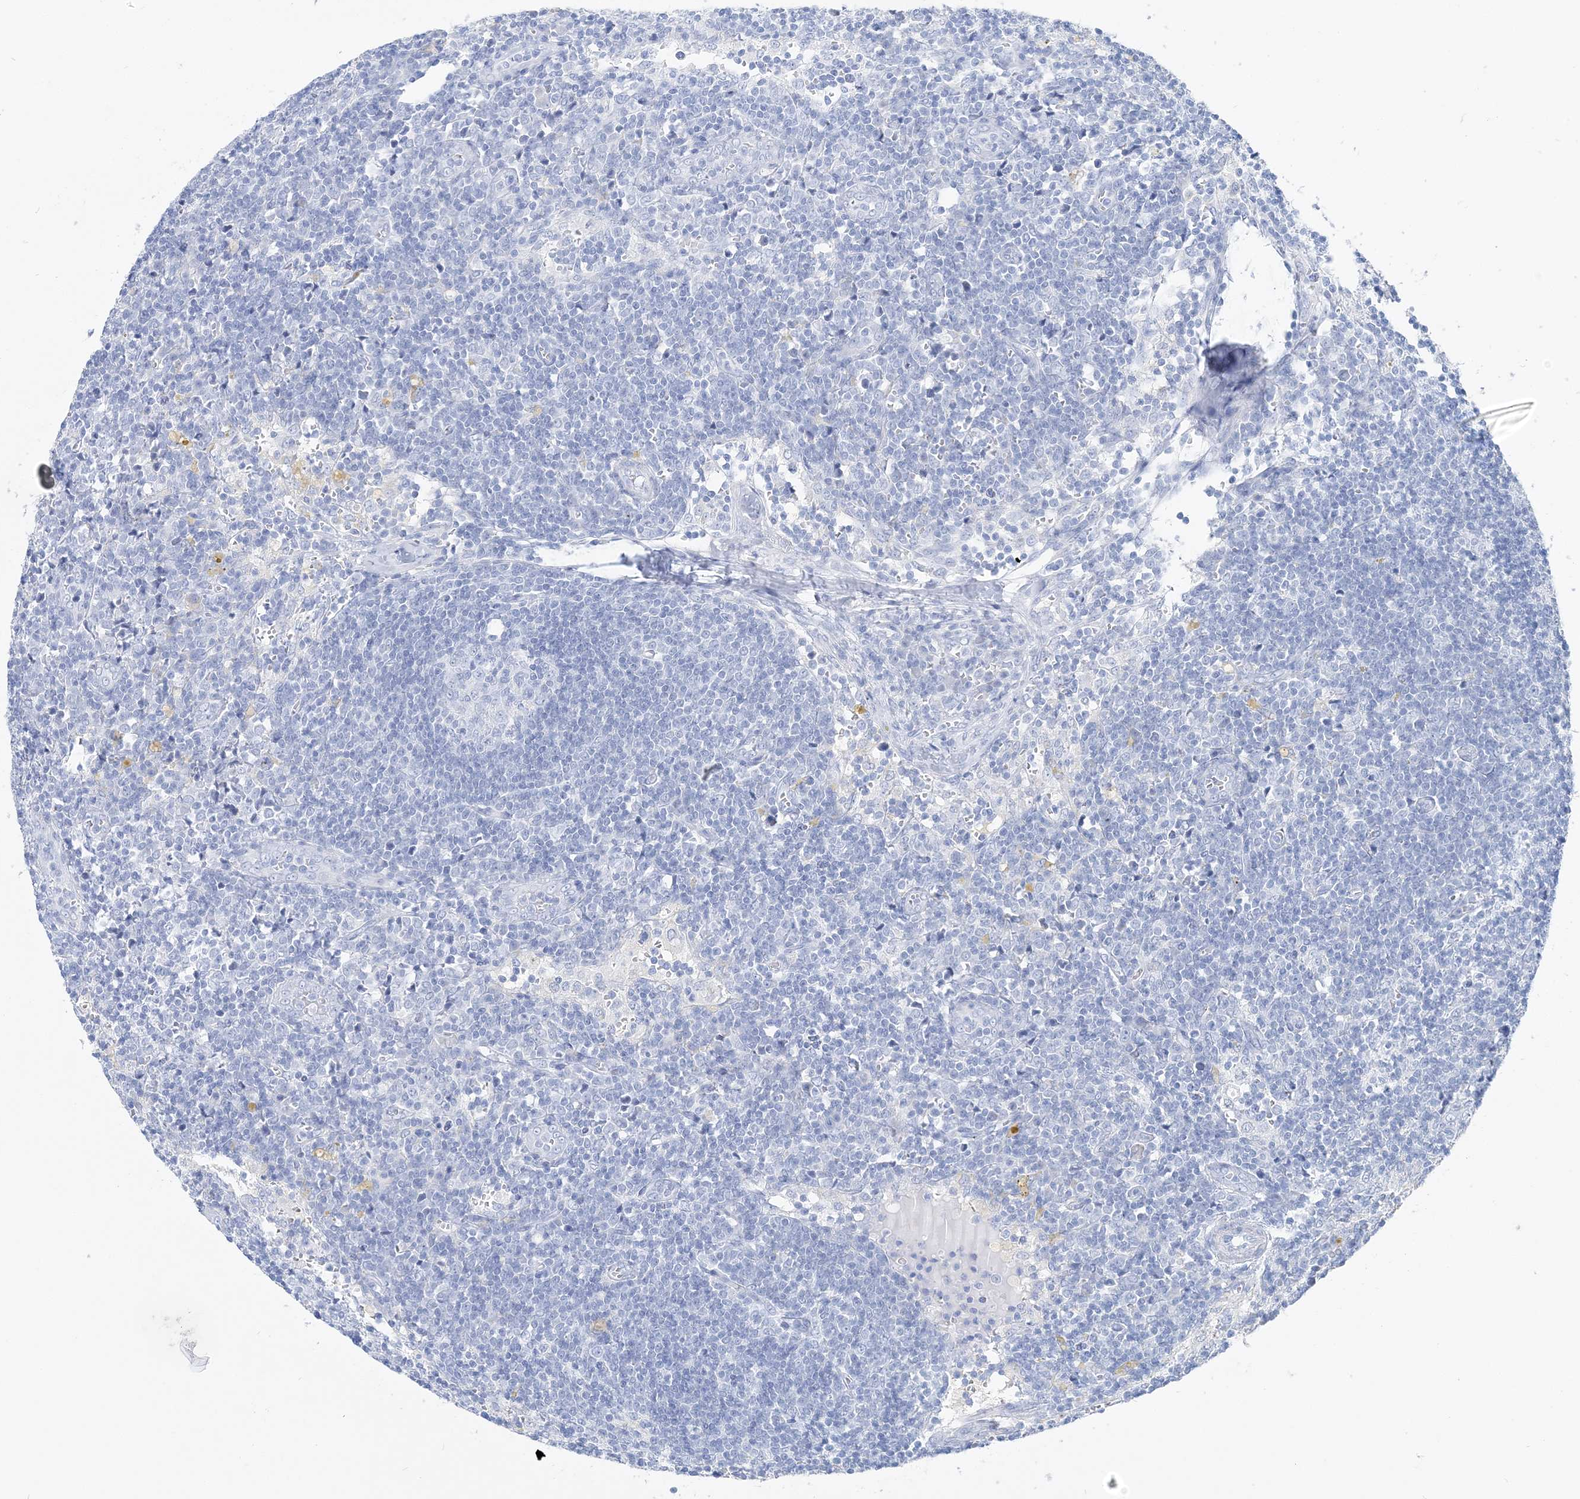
{"staining": {"intensity": "negative", "quantity": "none", "location": "none"}, "tissue": "lymph node", "cell_type": "Germinal center cells", "image_type": "normal", "snomed": [{"axis": "morphology", "description": "Normal tissue, NOS"}, {"axis": "morphology", "description": "Squamous cell carcinoma, metastatic, NOS"}, {"axis": "topography", "description": "Lymph node"}], "caption": "An immunohistochemistry (IHC) histopathology image of normal lymph node is shown. There is no staining in germinal center cells of lymph node. (Stains: DAB (3,3'-diaminobenzidine) immunohistochemistry (IHC) with hematoxylin counter stain, Microscopy: brightfield microscopy at high magnification).", "gene": "TSPYL6", "patient": {"sex": "male", "age": 73}}